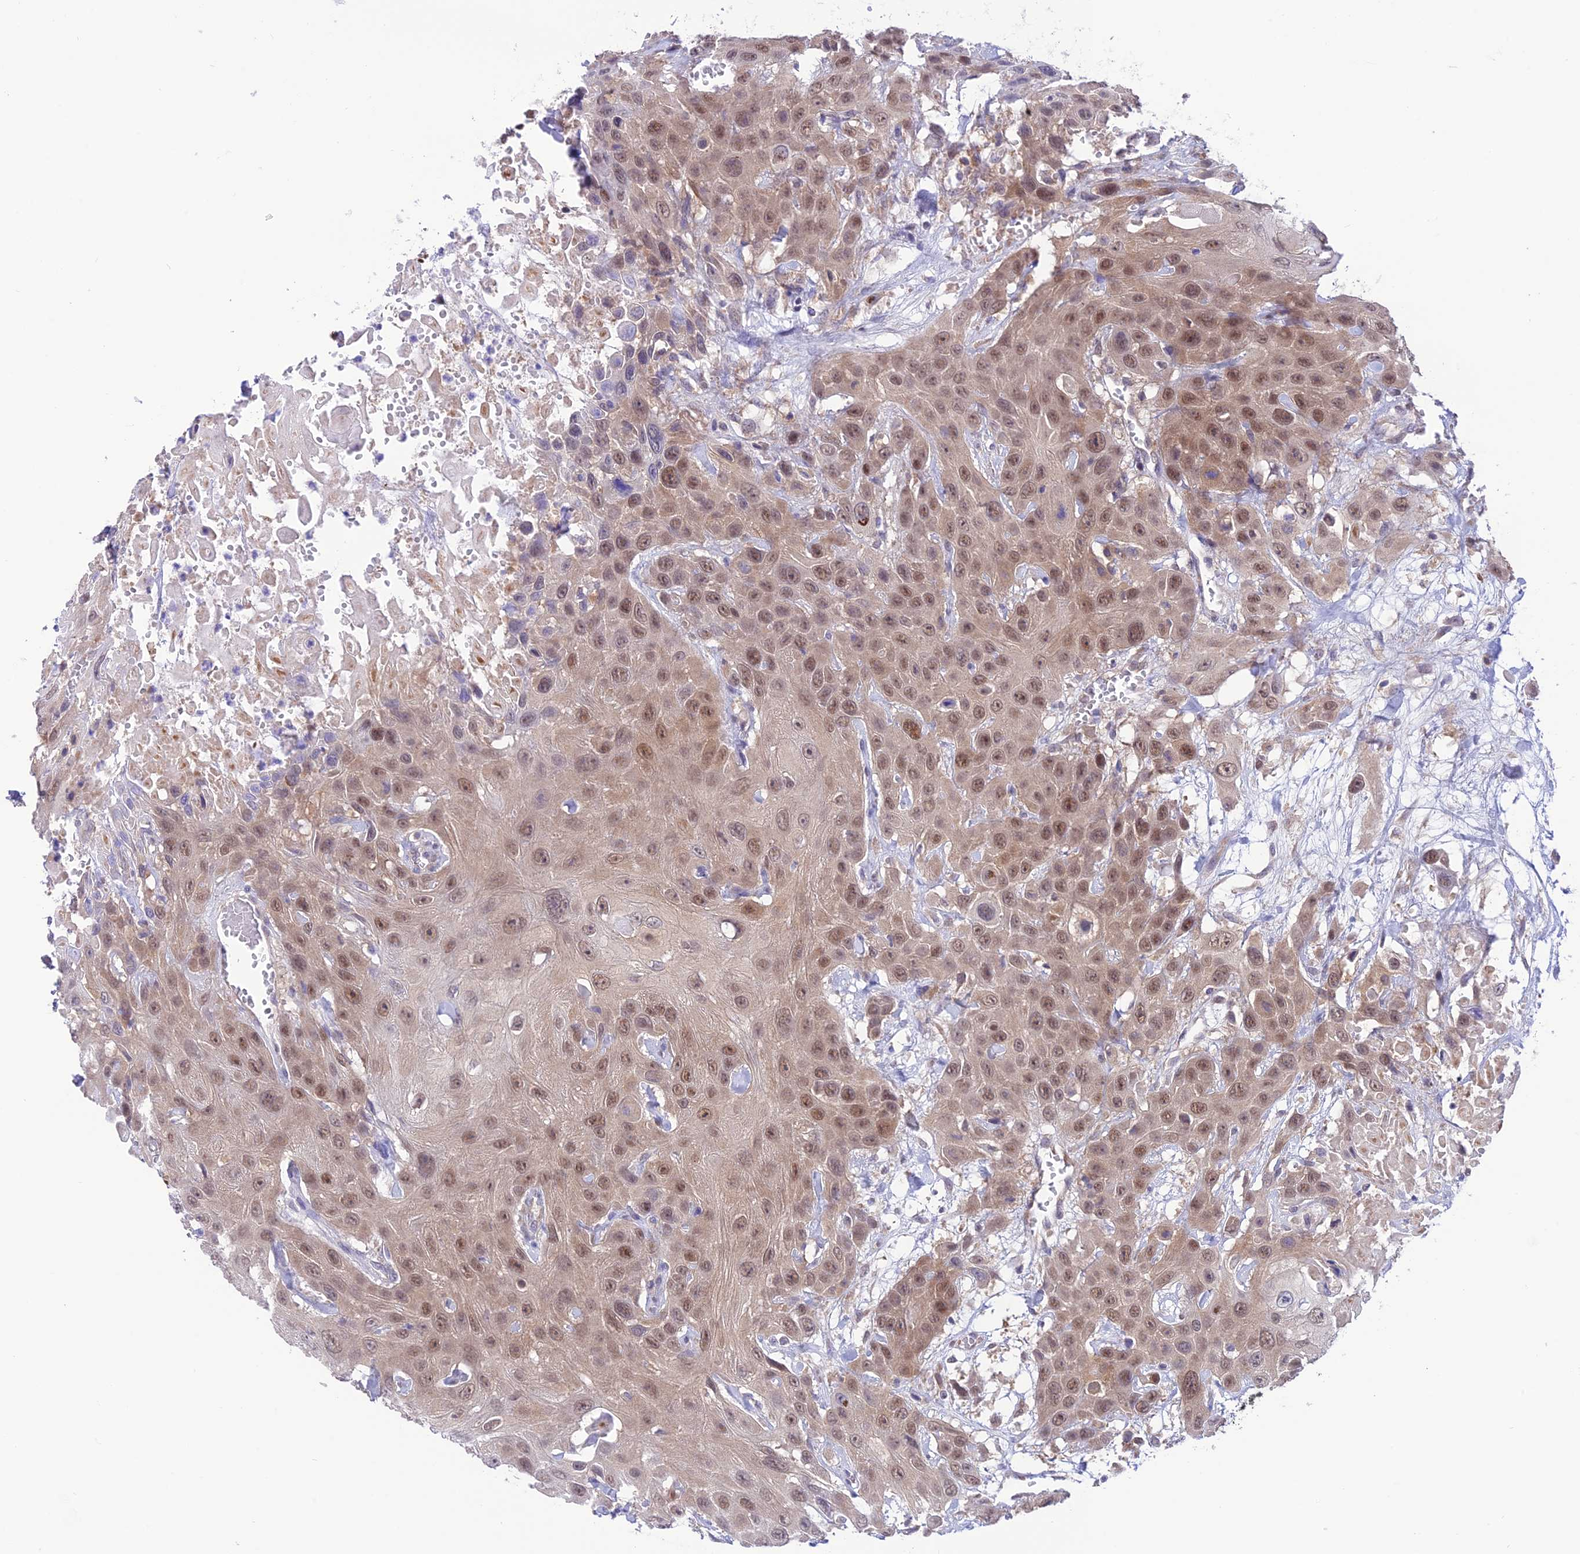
{"staining": {"intensity": "moderate", "quantity": ">75%", "location": "nuclear"}, "tissue": "head and neck cancer", "cell_type": "Tumor cells", "image_type": "cancer", "snomed": [{"axis": "morphology", "description": "Squamous cell carcinoma, NOS"}, {"axis": "topography", "description": "Head-Neck"}], "caption": "Immunohistochemistry of human head and neck cancer (squamous cell carcinoma) shows medium levels of moderate nuclear positivity in about >75% of tumor cells. (DAB IHC, brown staining for protein, blue staining for nuclei).", "gene": "RNF126", "patient": {"sex": "male", "age": 81}}